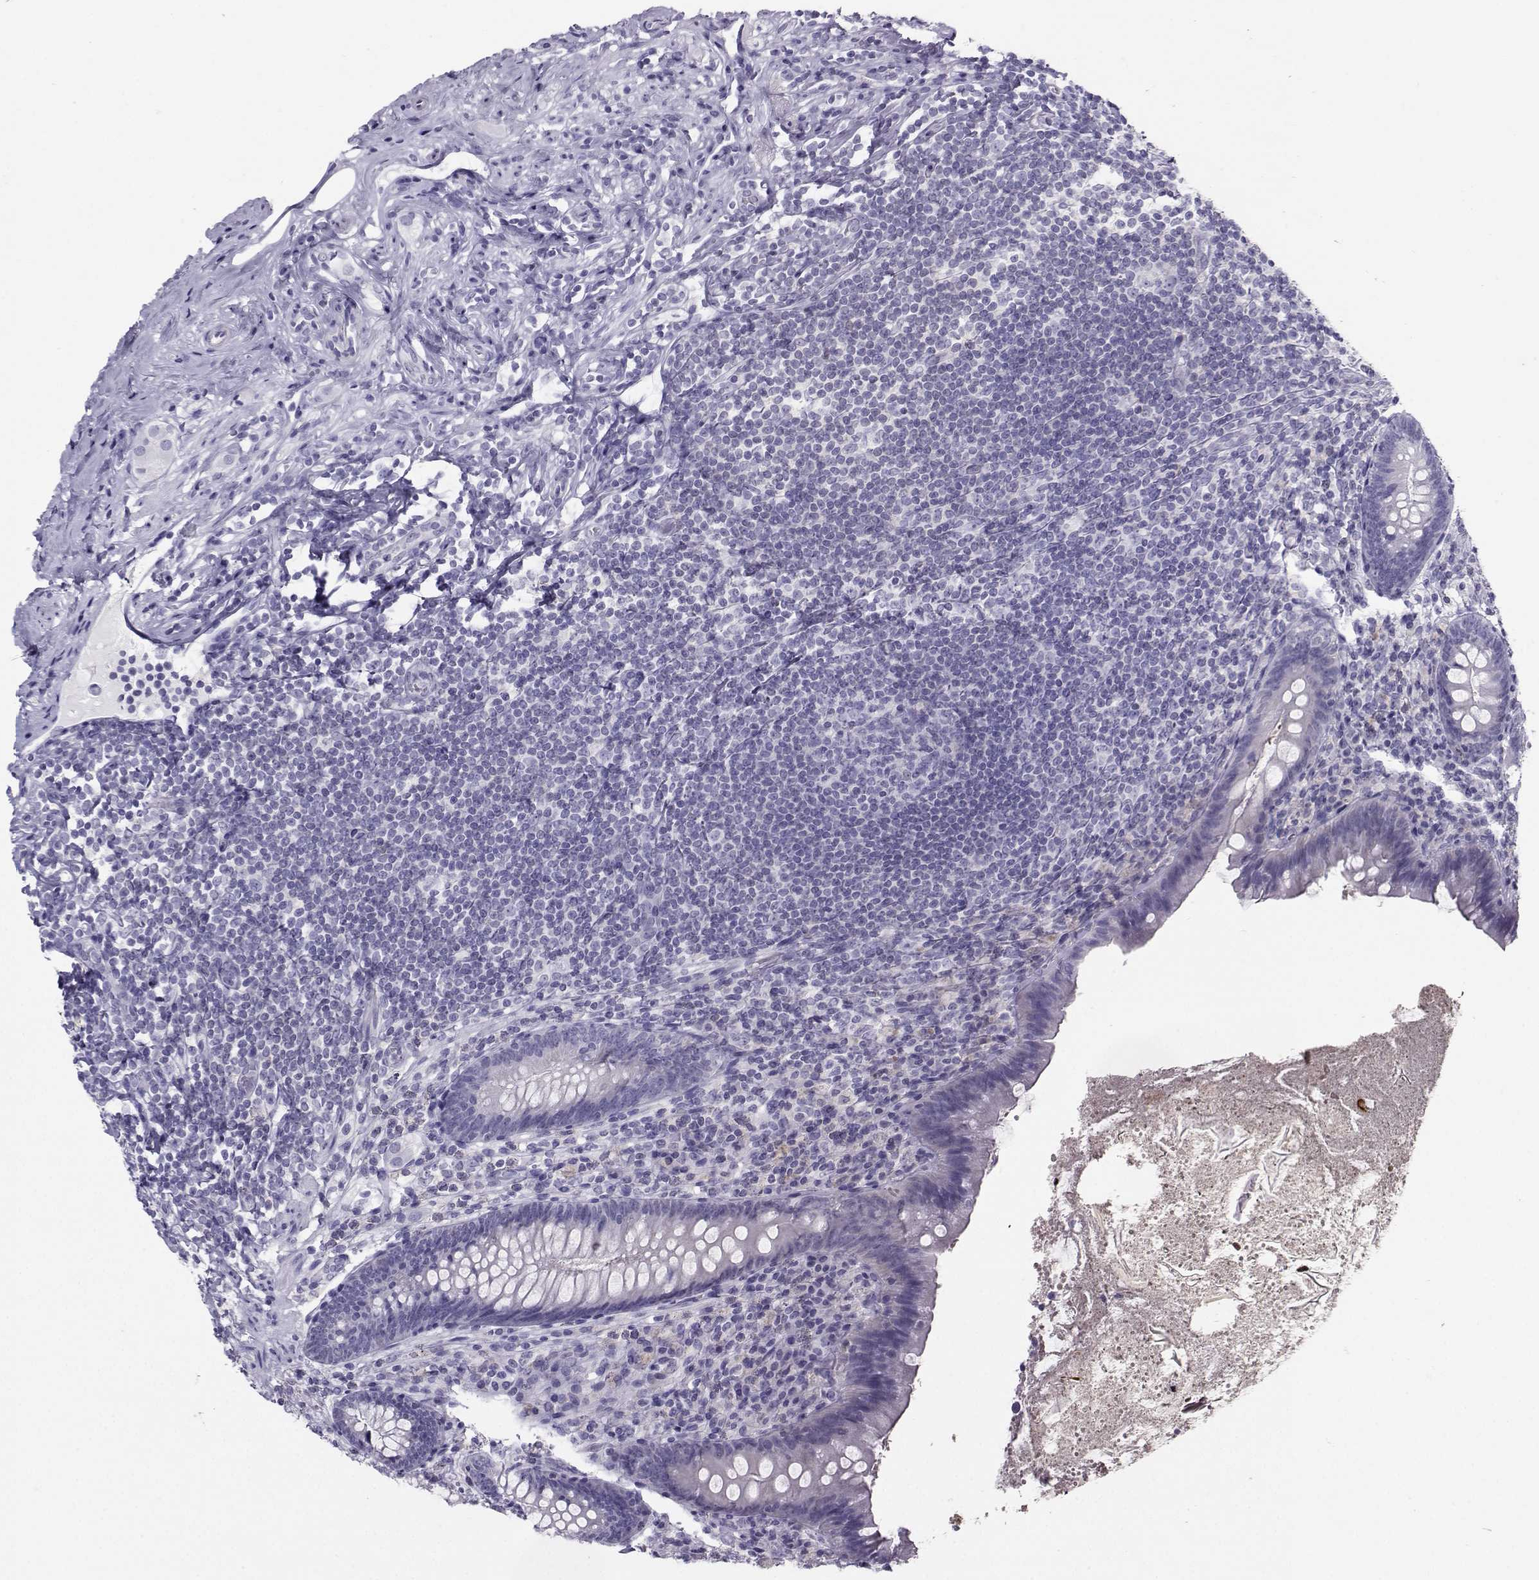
{"staining": {"intensity": "negative", "quantity": "none", "location": "none"}, "tissue": "appendix", "cell_type": "Glandular cells", "image_type": "normal", "snomed": [{"axis": "morphology", "description": "Normal tissue, NOS"}, {"axis": "topography", "description": "Appendix"}], "caption": "Immunohistochemistry image of benign appendix: appendix stained with DAB (3,3'-diaminobenzidine) reveals no significant protein positivity in glandular cells. (DAB IHC, high magnification).", "gene": "PGK1", "patient": {"sex": "male", "age": 47}}